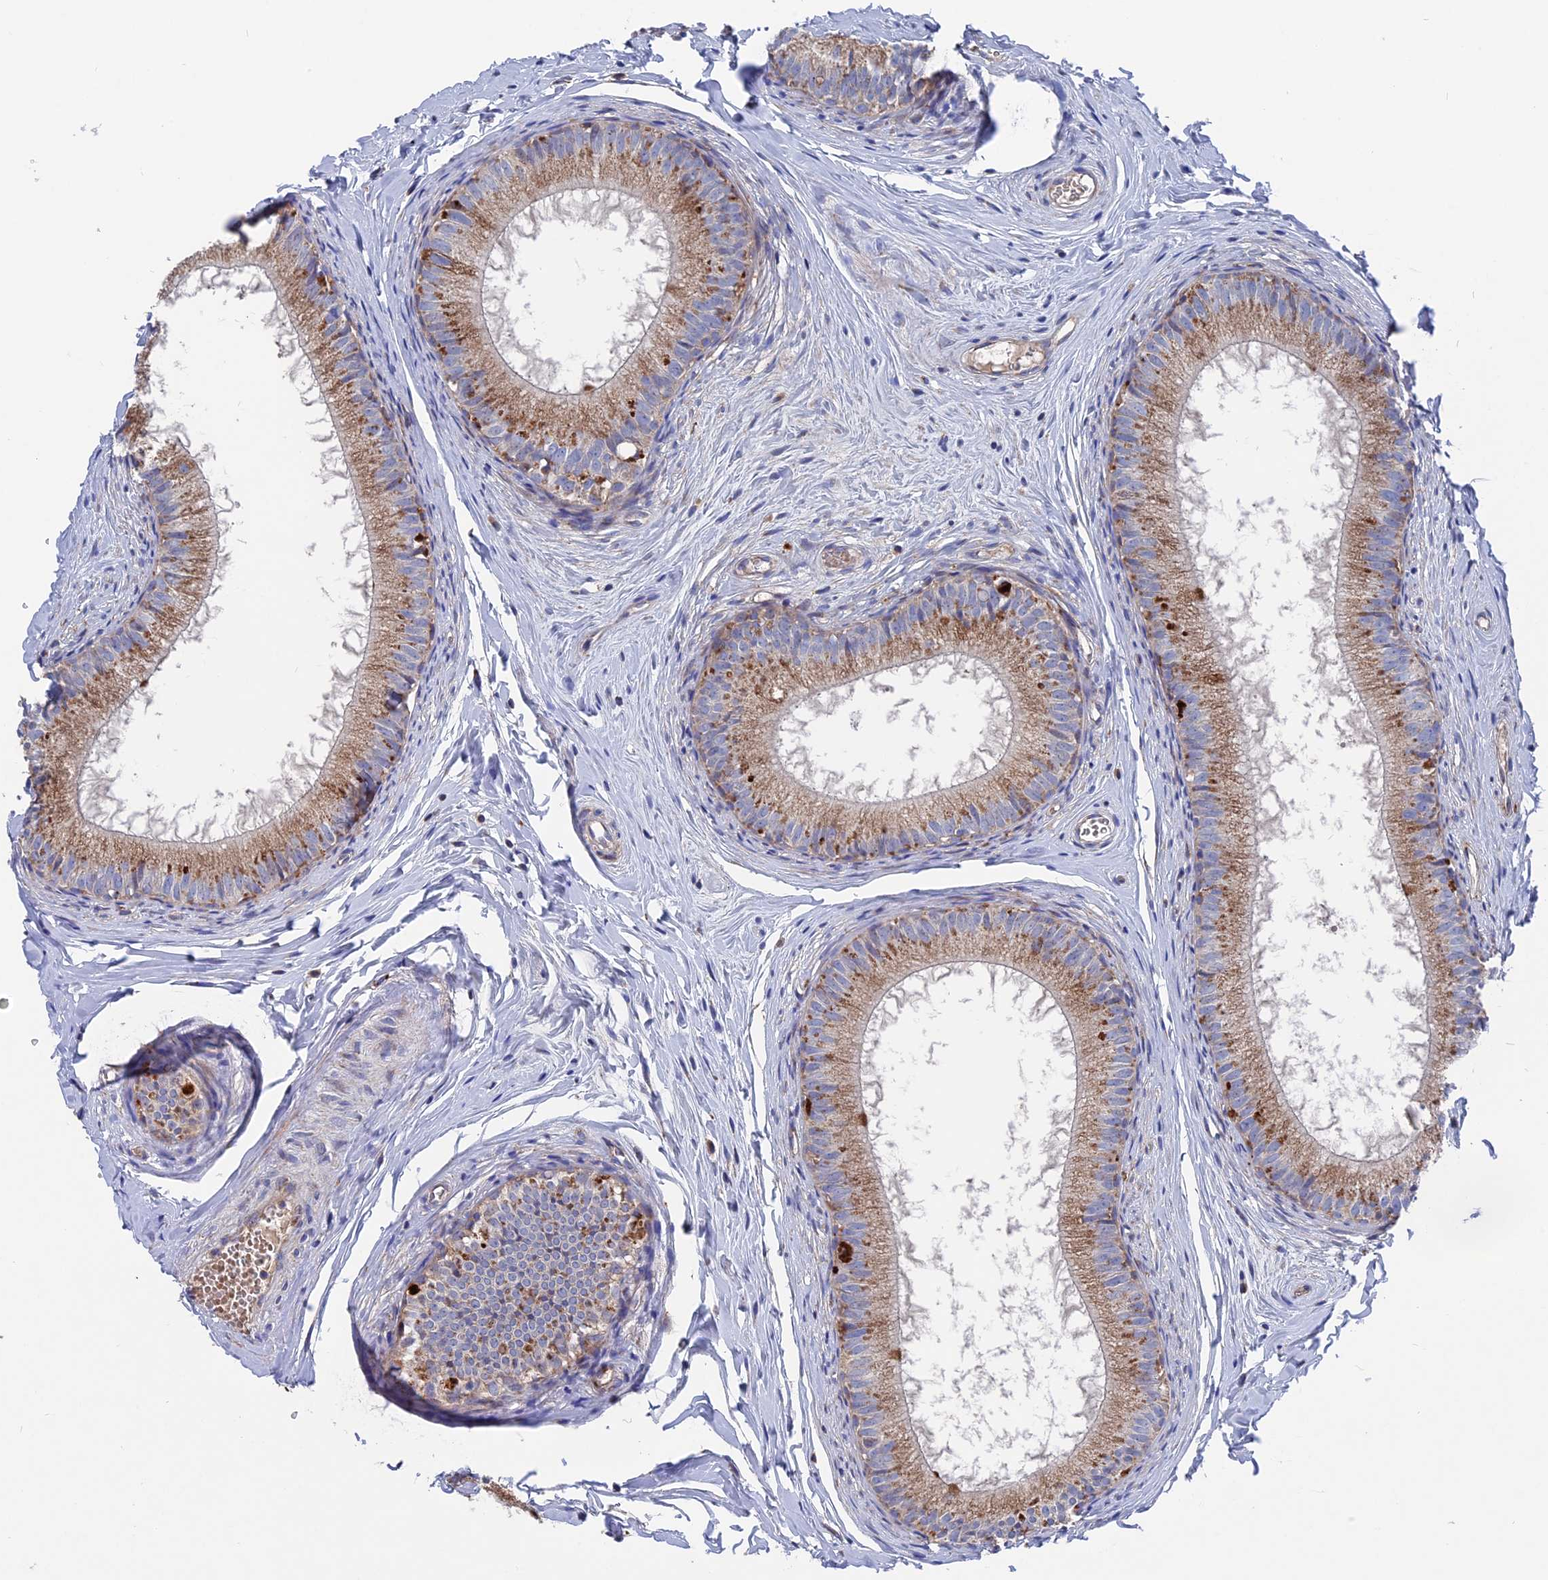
{"staining": {"intensity": "moderate", "quantity": ">75%", "location": "cytoplasmic/membranous"}, "tissue": "epididymis", "cell_type": "Glandular cells", "image_type": "normal", "snomed": [{"axis": "morphology", "description": "Normal tissue, NOS"}, {"axis": "topography", "description": "Epididymis"}], "caption": "DAB immunohistochemical staining of unremarkable human epididymis displays moderate cytoplasmic/membranous protein positivity in approximately >75% of glandular cells. (Brightfield microscopy of DAB IHC at high magnification).", "gene": "TGFA", "patient": {"sex": "male", "age": 34}}